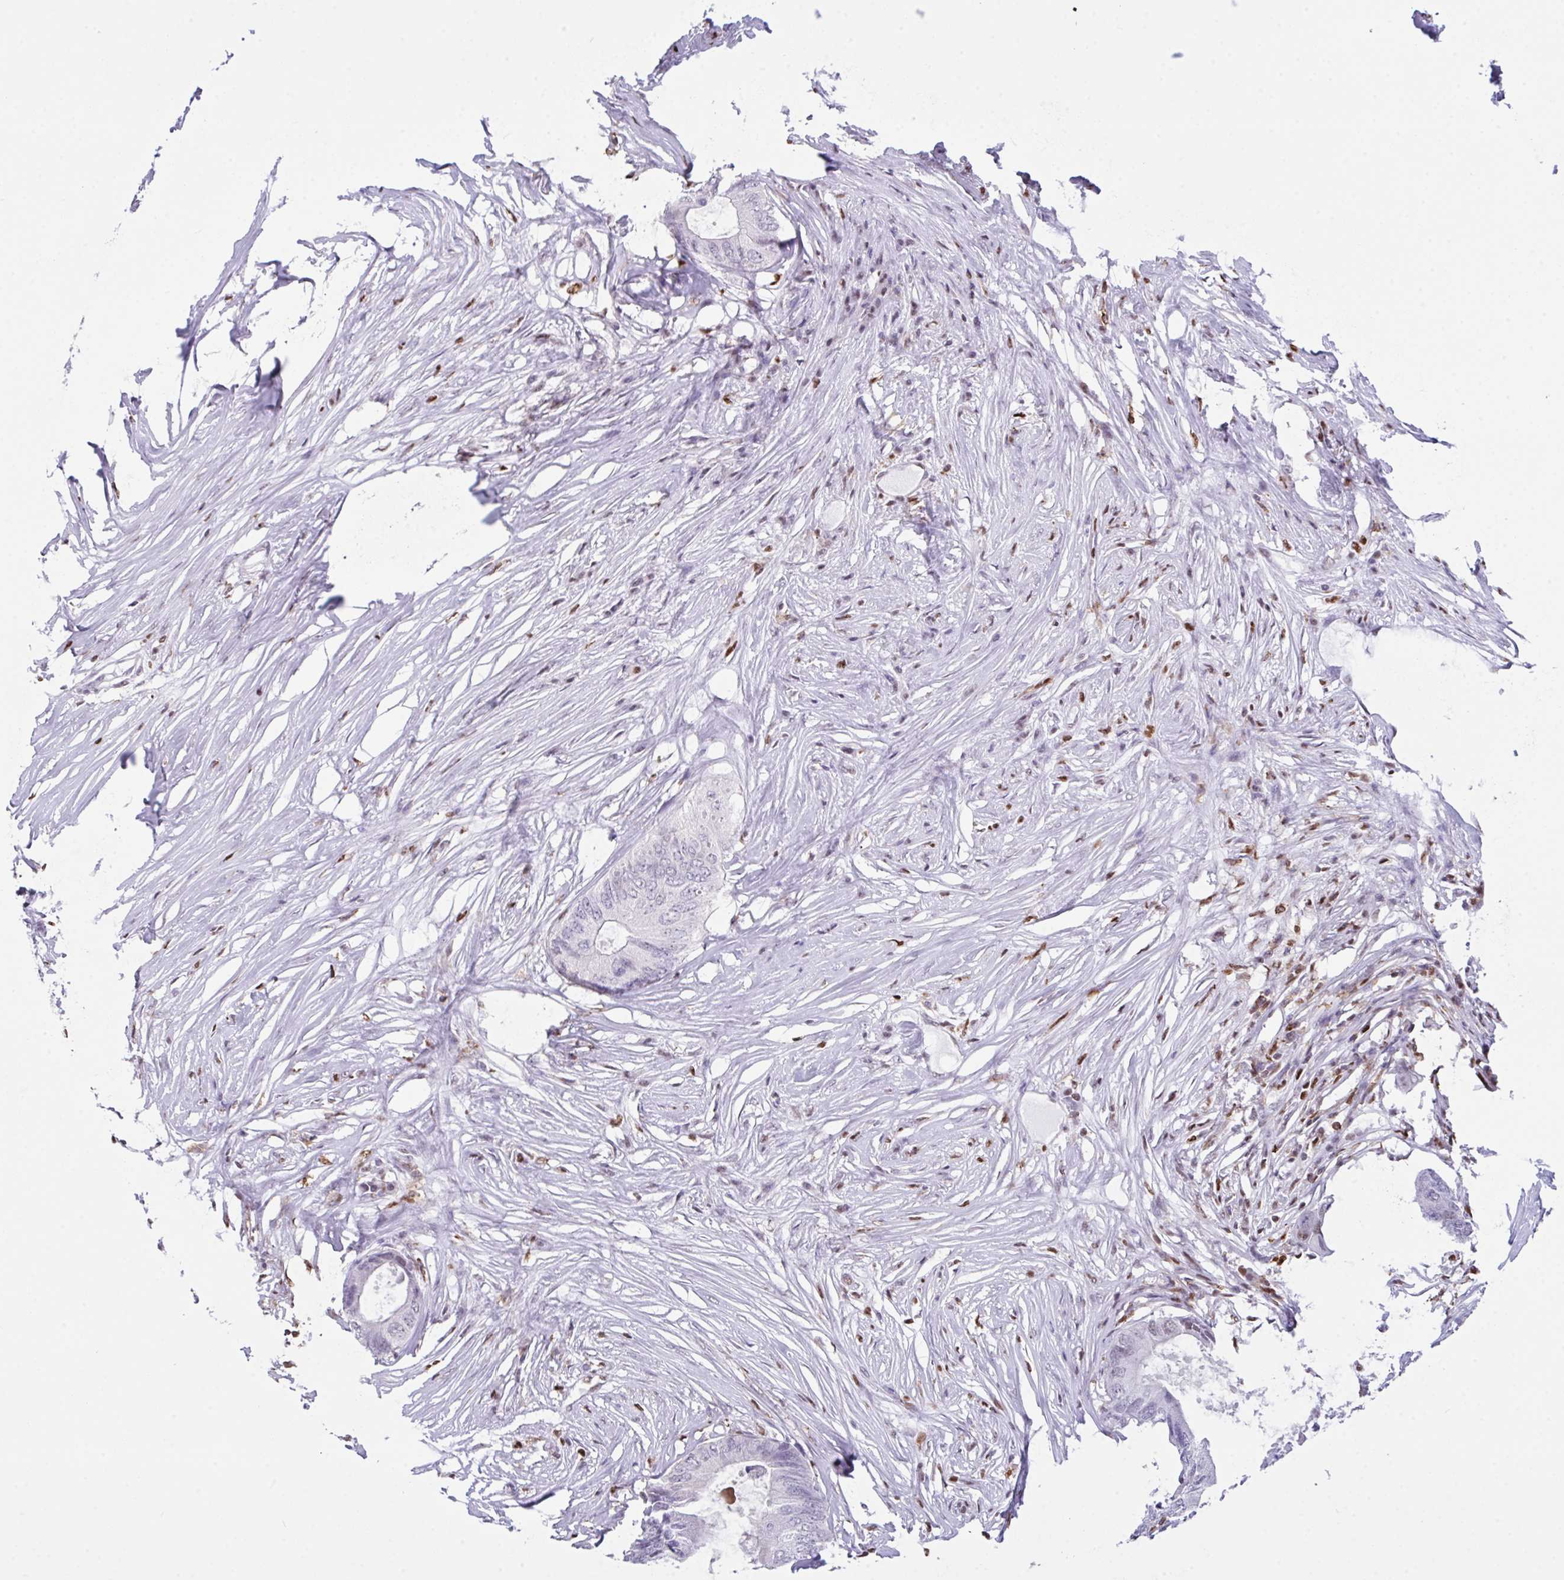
{"staining": {"intensity": "negative", "quantity": "none", "location": "none"}, "tissue": "colorectal cancer", "cell_type": "Tumor cells", "image_type": "cancer", "snomed": [{"axis": "morphology", "description": "Adenocarcinoma, NOS"}, {"axis": "topography", "description": "Colon"}], "caption": "Colorectal cancer (adenocarcinoma) was stained to show a protein in brown. There is no significant staining in tumor cells. The staining was performed using DAB to visualize the protein expression in brown, while the nuclei were stained in blue with hematoxylin (Magnification: 20x).", "gene": "BTBD10", "patient": {"sex": "male", "age": 71}}